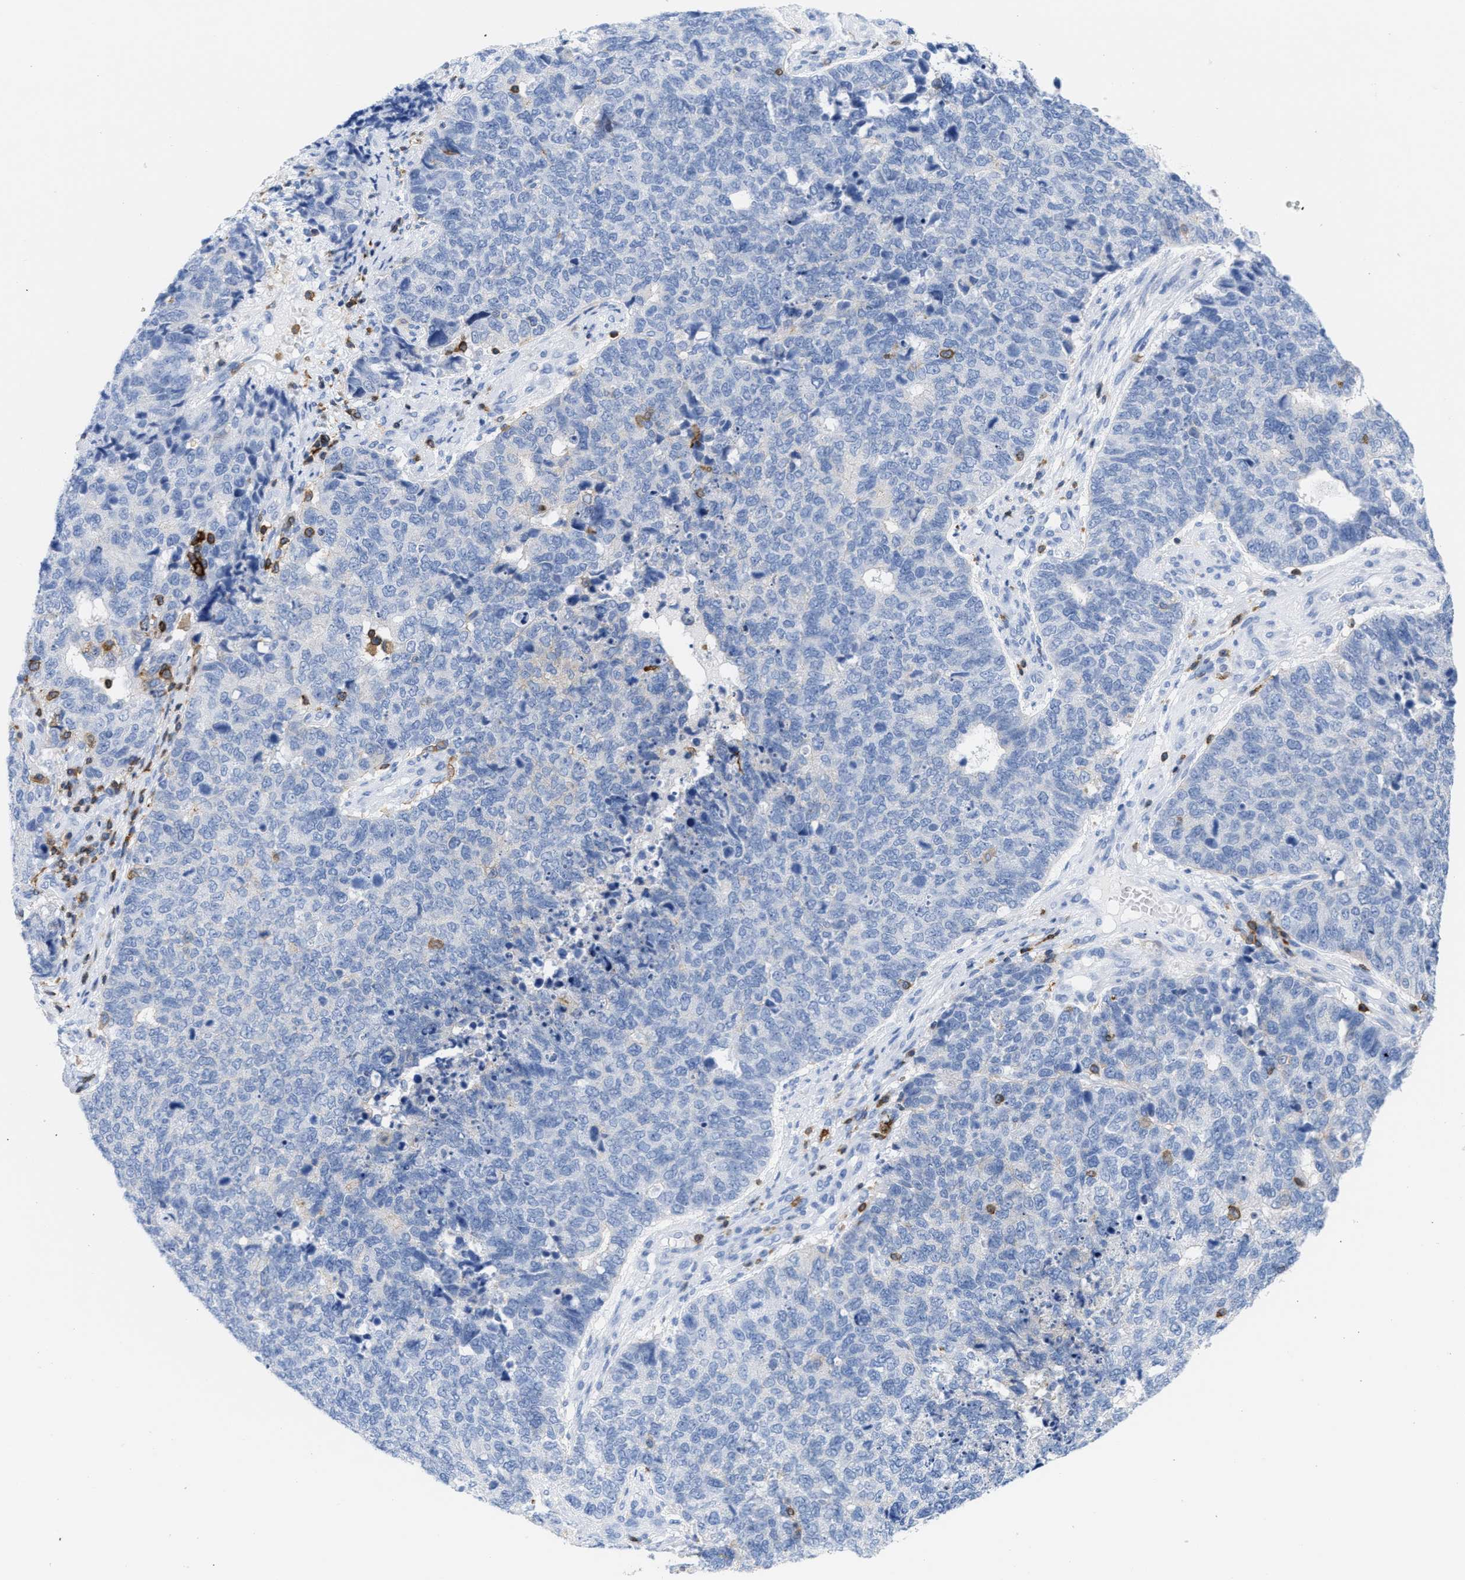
{"staining": {"intensity": "negative", "quantity": "none", "location": "none"}, "tissue": "cervical cancer", "cell_type": "Tumor cells", "image_type": "cancer", "snomed": [{"axis": "morphology", "description": "Squamous cell carcinoma, NOS"}, {"axis": "topography", "description": "Cervix"}], "caption": "This histopathology image is of squamous cell carcinoma (cervical) stained with immunohistochemistry to label a protein in brown with the nuclei are counter-stained blue. There is no staining in tumor cells. The staining is performed using DAB (3,3'-diaminobenzidine) brown chromogen with nuclei counter-stained in using hematoxylin.", "gene": "LCP1", "patient": {"sex": "female", "age": 63}}